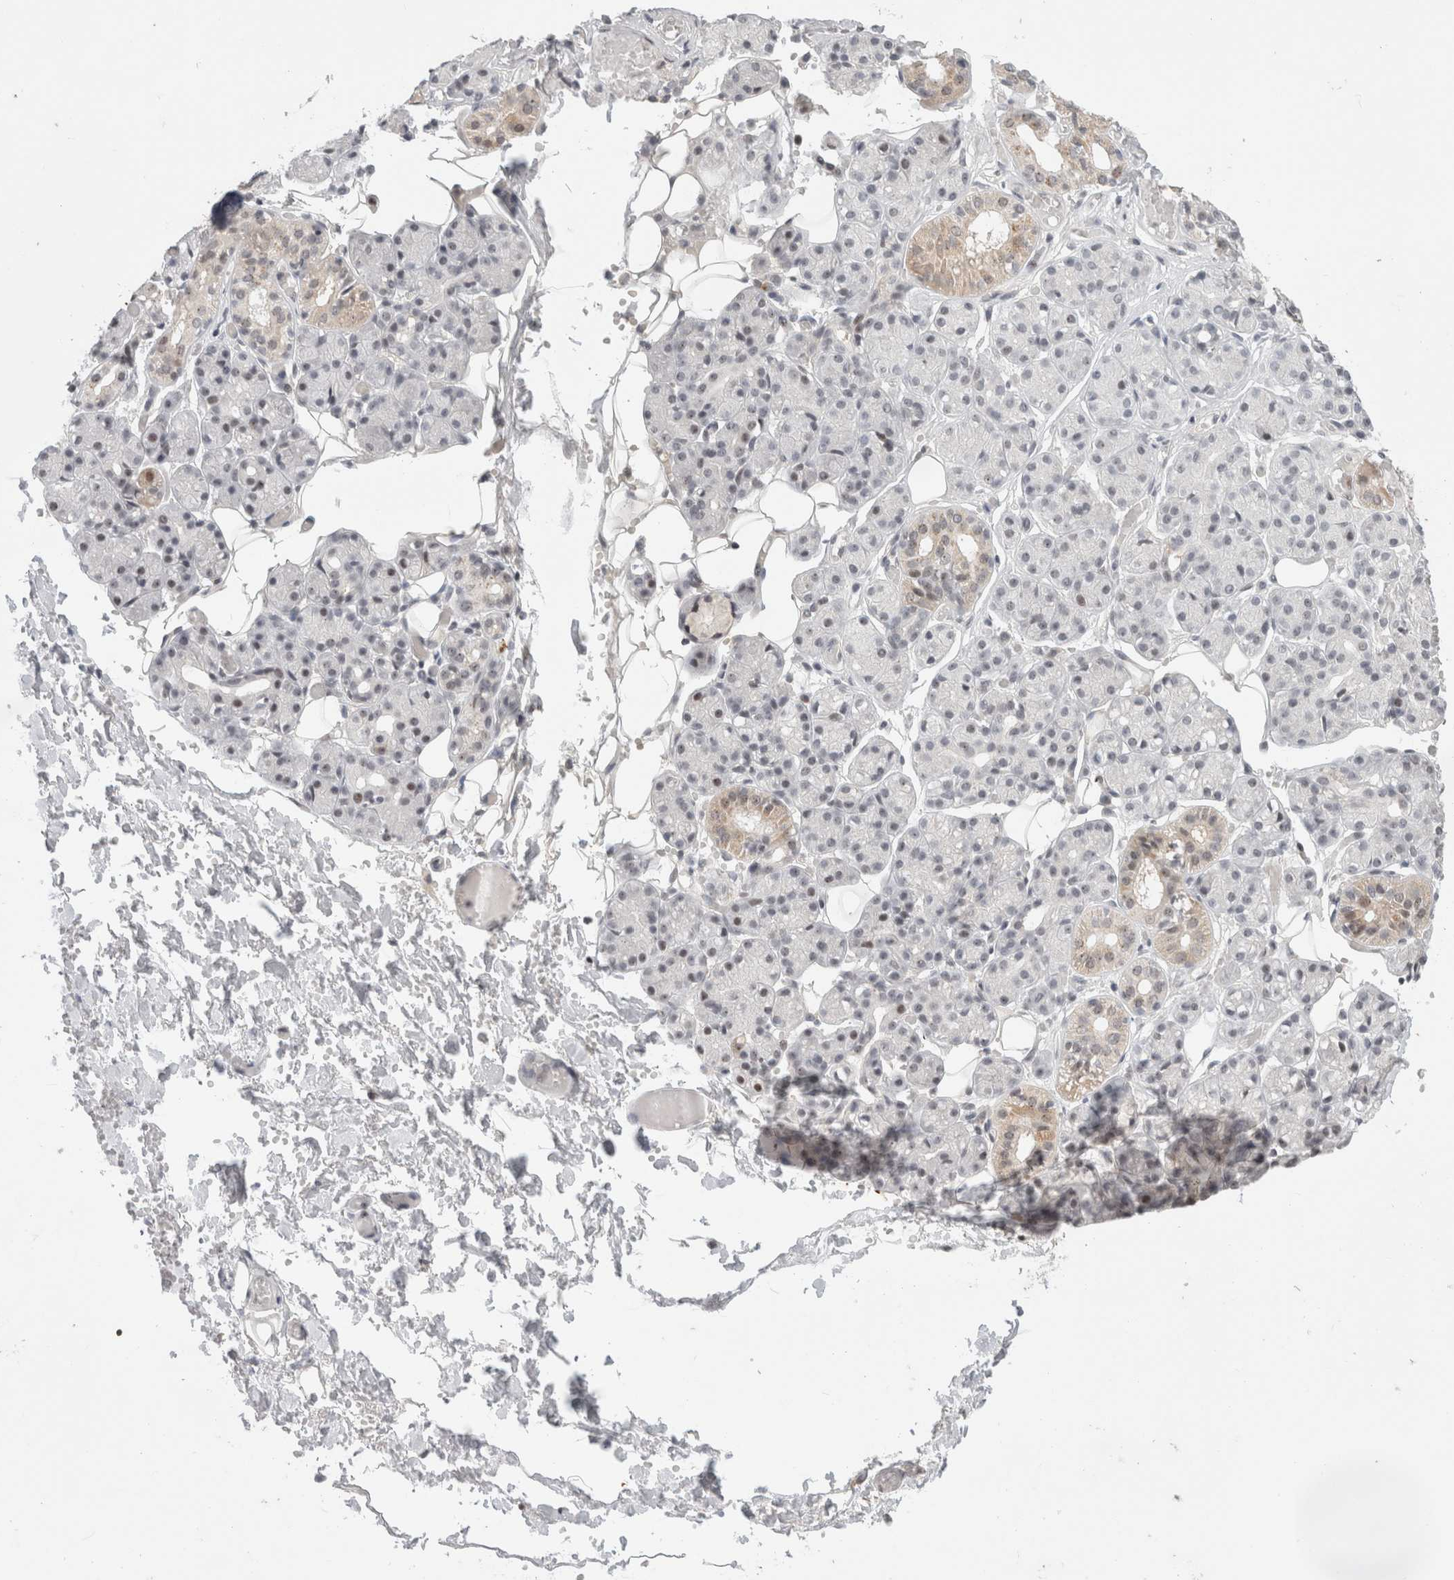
{"staining": {"intensity": "weak", "quantity": "<25%", "location": "cytoplasmic/membranous"}, "tissue": "salivary gland", "cell_type": "Glandular cells", "image_type": "normal", "snomed": [{"axis": "morphology", "description": "Normal tissue, NOS"}, {"axis": "topography", "description": "Salivary gland"}], "caption": "This photomicrograph is of benign salivary gland stained with immunohistochemistry to label a protein in brown with the nuclei are counter-stained blue. There is no positivity in glandular cells.", "gene": "SENP6", "patient": {"sex": "male", "age": 63}}